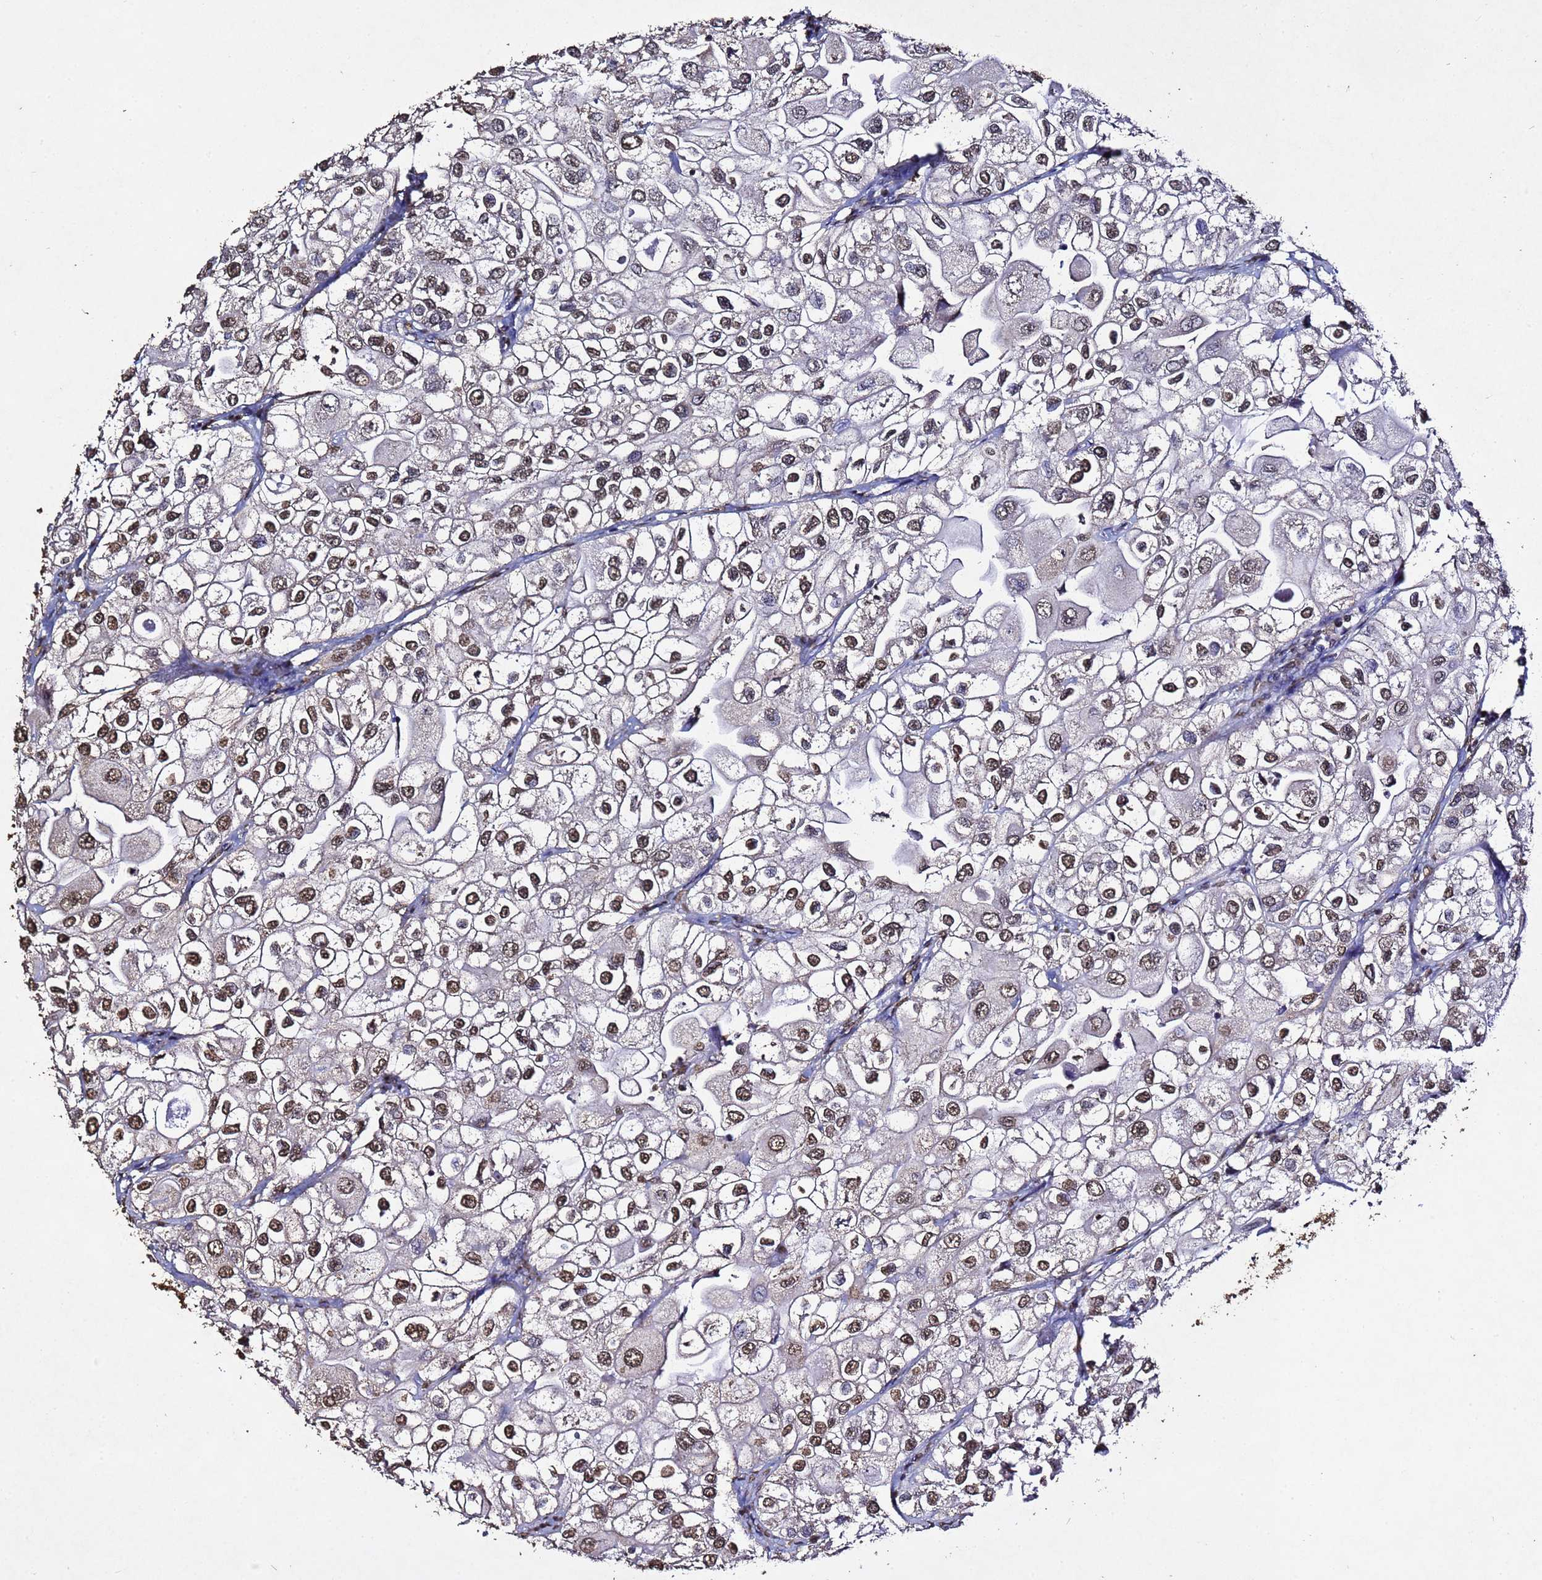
{"staining": {"intensity": "moderate", "quantity": ">75%", "location": "nuclear"}, "tissue": "urothelial cancer", "cell_type": "Tumor cells", "image_type": "cancer", "snomed": [{"axis": "morphology", "description": "Urothelial carcinoma, High grade"}, {"axis": "topography", "description": "Urinary bladder"}], "caption": "This histopathology image exhibits immunohistochemistry (IHC) staining of human urothelial carcinoma (high-grade), with medium moderate nuclear expression in about >75% of tumor cells.", "gene": "MYOCD", "patient": {"sex": "male", "age": 64}}